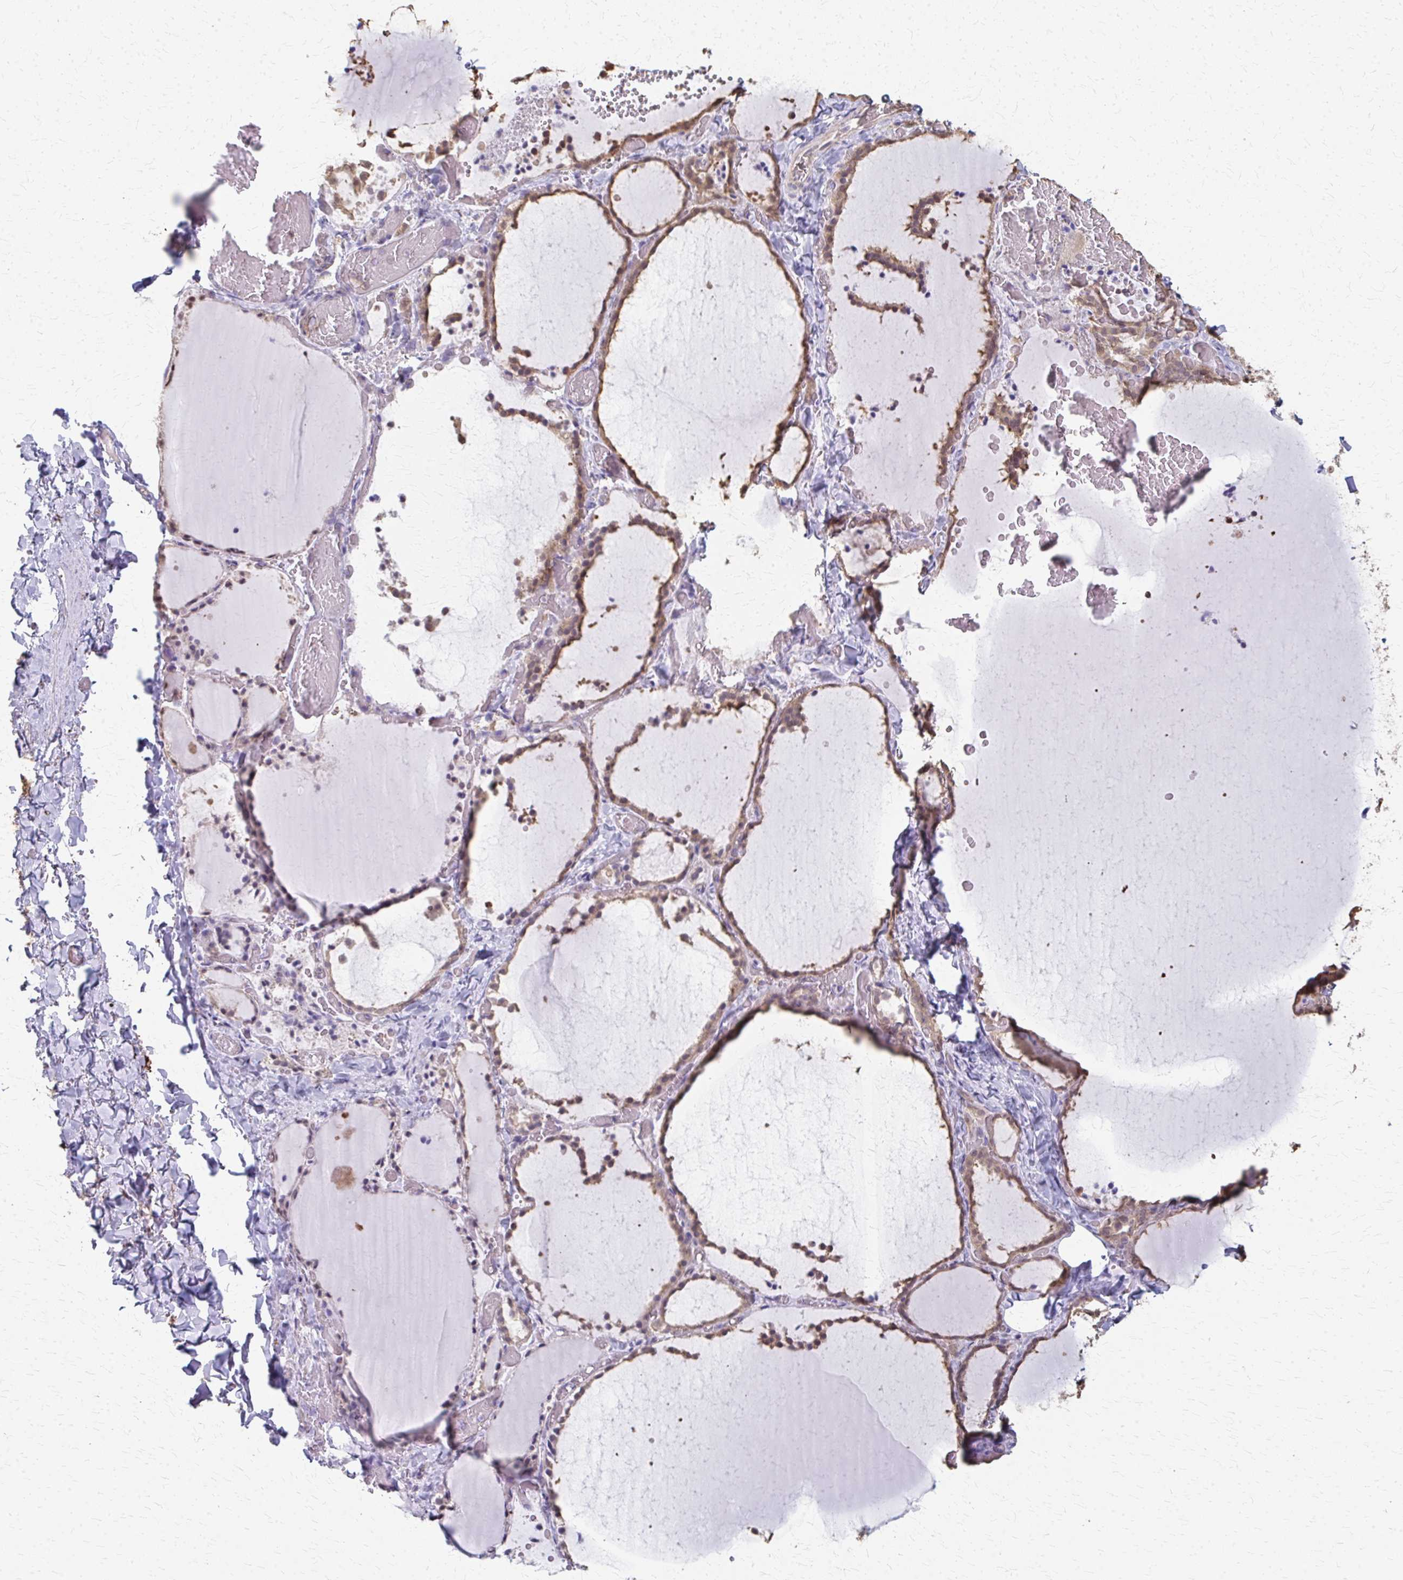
{"staining": {"intensity": "weak", "quantity": ">75%", "location": "cytoplasmic/membranous"}, "tissue": "thyroid gland", "cell_type": "Glandular cells", "image_type": "normal", "snomed": [{"axis": "morphology", "description": "Normal tissue, NOS"}, {"axis": "topography", "description": "Thyroid gland"}], "caption": "Immunohistochemistry histopathology image of normal human thyroid gland stained for a protein (brown), which exhibits low levels of weak cytoplasmic/membranous expression in approximately >75% of glandular cells.", "gene": "RABGAP1L", "patient": {"sex": "female", "age": 22}}